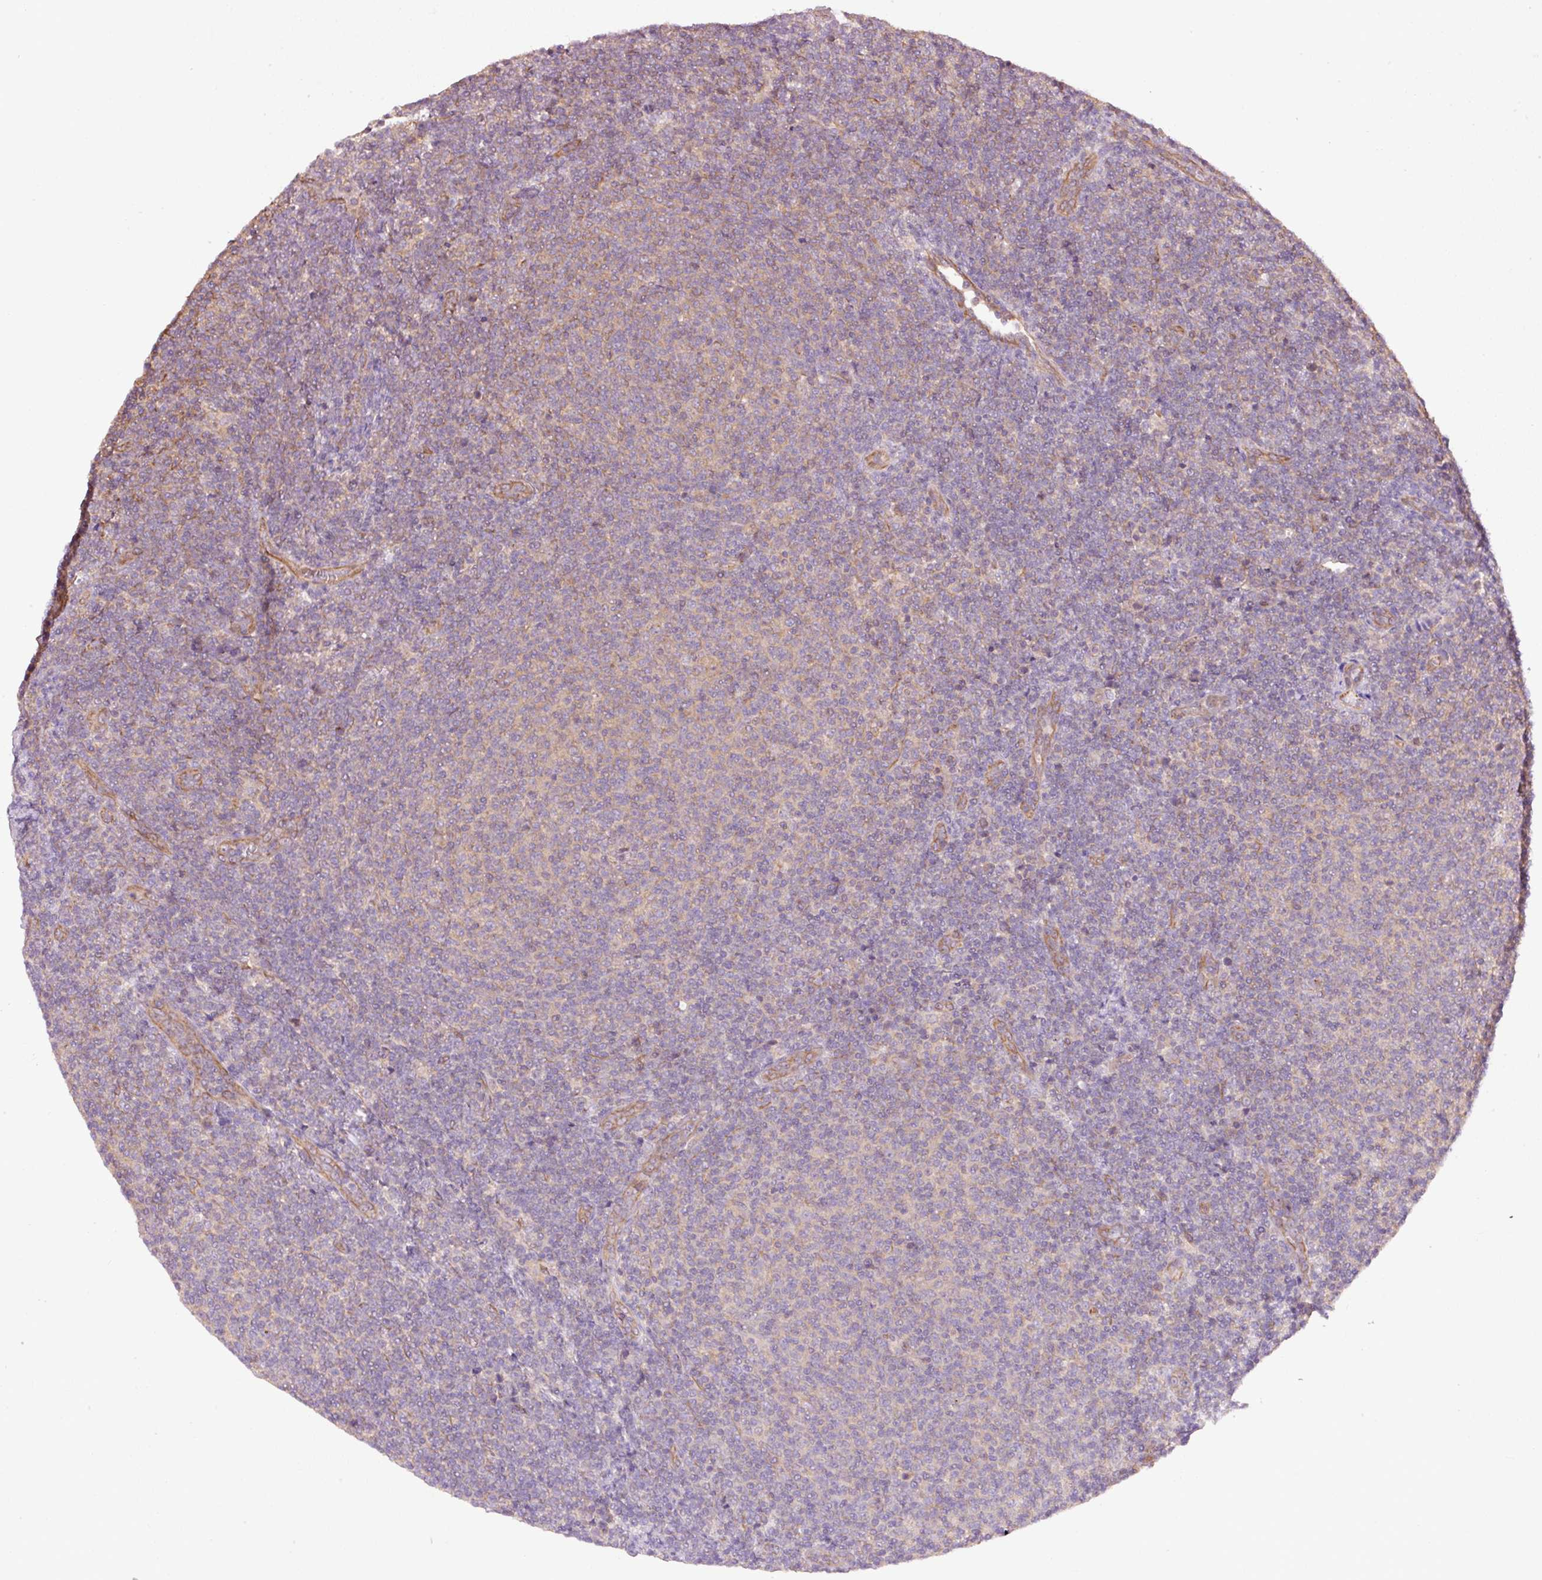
{"staining": {"intensity": "weak", "quantity": "<25%", "location": "cytoplasmic/membranous"}, "tissue": "lymphoma", "cell_type": "Tumor cells", "image_type": "cancer", "snomed": [{"axis": "morphology", "description": "Malignant lymphoma, non-Hodgkin's type, Low grade"}, {"axis": "topography", "description": "Lymph node"}], "caption": "Lymphoma was stained to show a protein in brown. There is no significant expression in tumor cells.", "gene": "PCK2", "patient": {"sex": "male", "age": 66}}